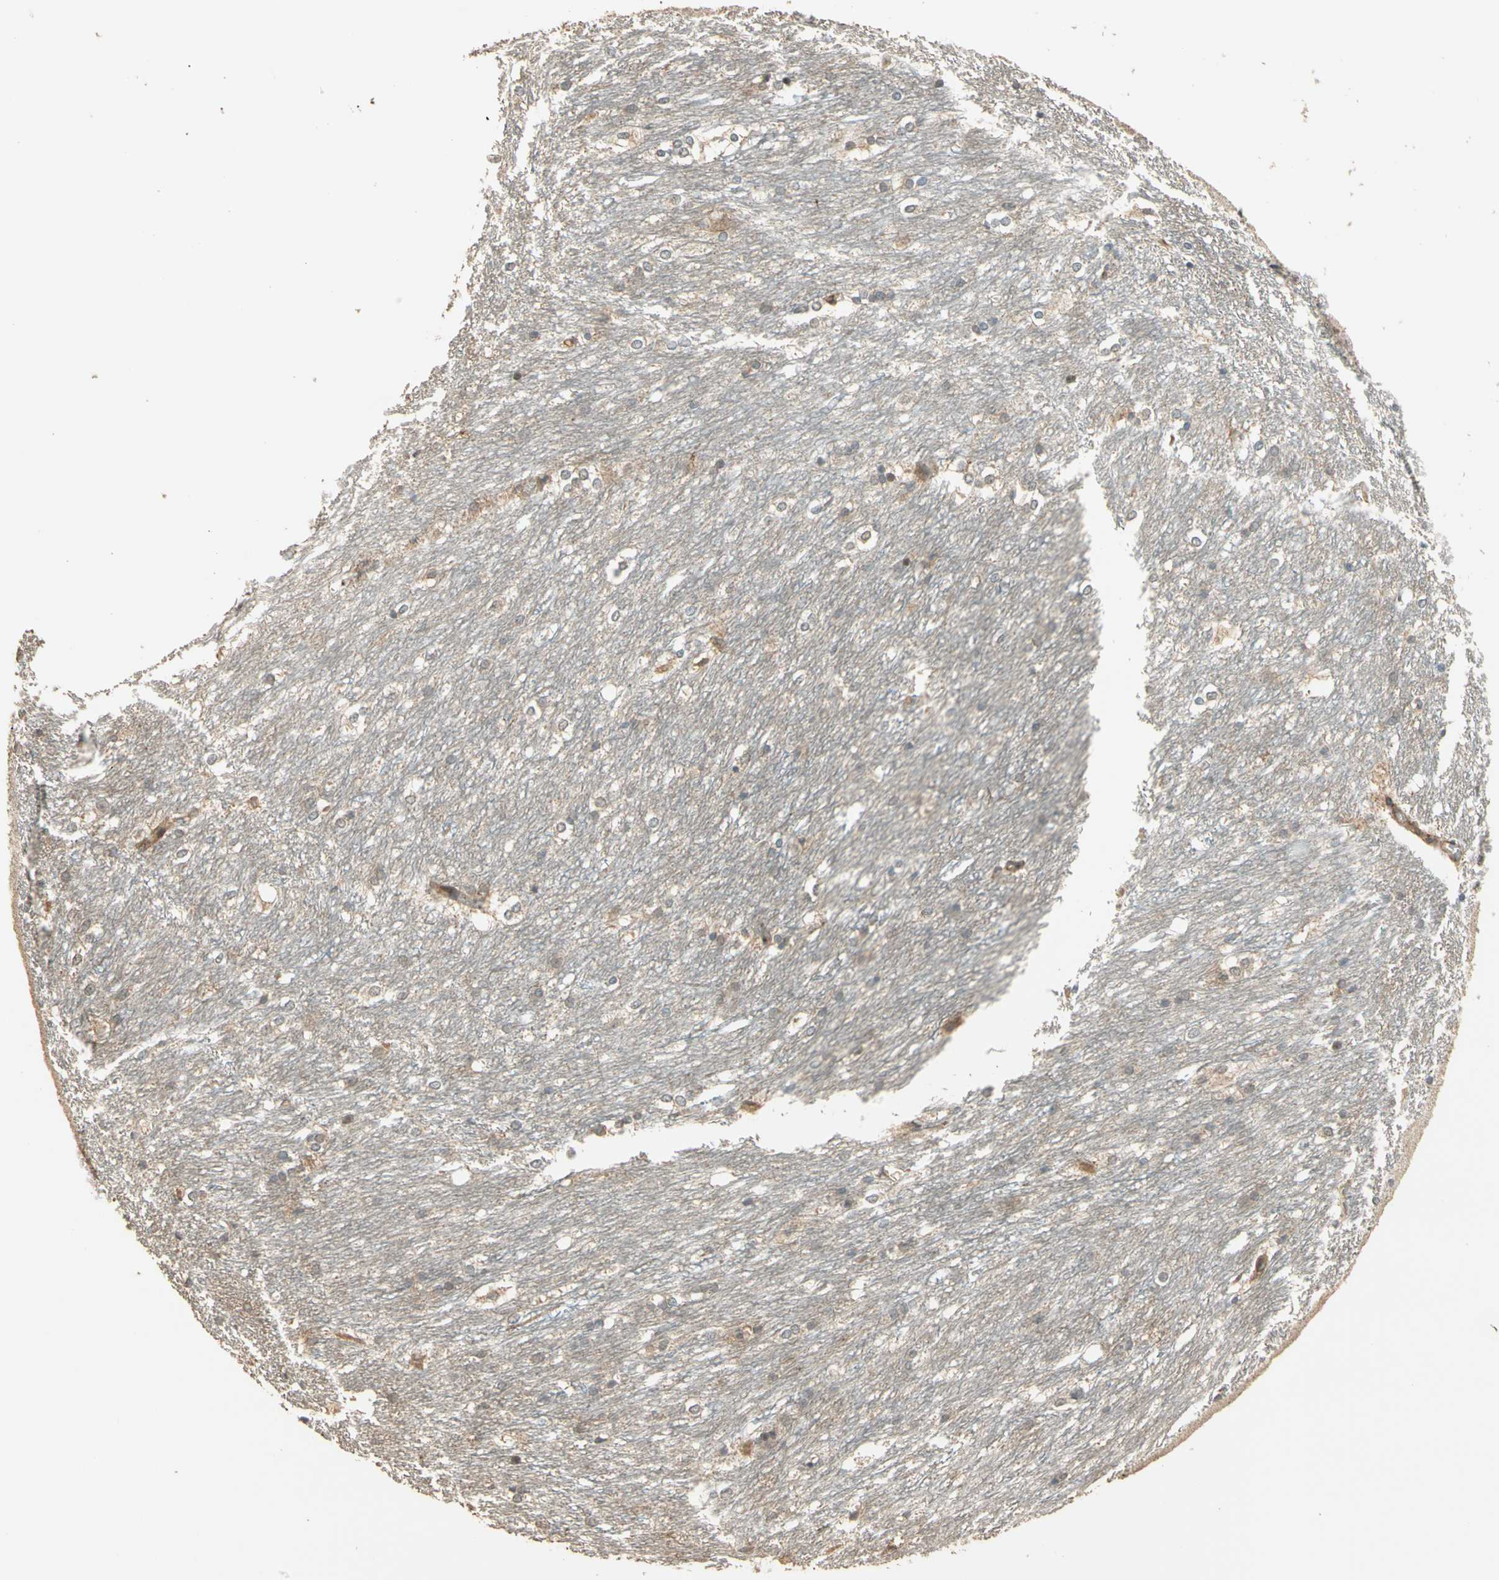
{"staining": {"intensity": "weak", "quantity": "<25%", "location": "cytoplasmic/membranous"}, "tissue": "caudate", "cell_type": "Glial cells", "image_type": "normal", "snomed": [{"axis": "morphology", "description": "Normal tissue, NOS"}, {"axis": "topography", "description": "Lateral ventricle wall"}], "caption": "The image demonstrates no significant positivity in glial cells of caudate.", "gene": "MAP3K7", "patient": {"sex": "female", "age": 19}}